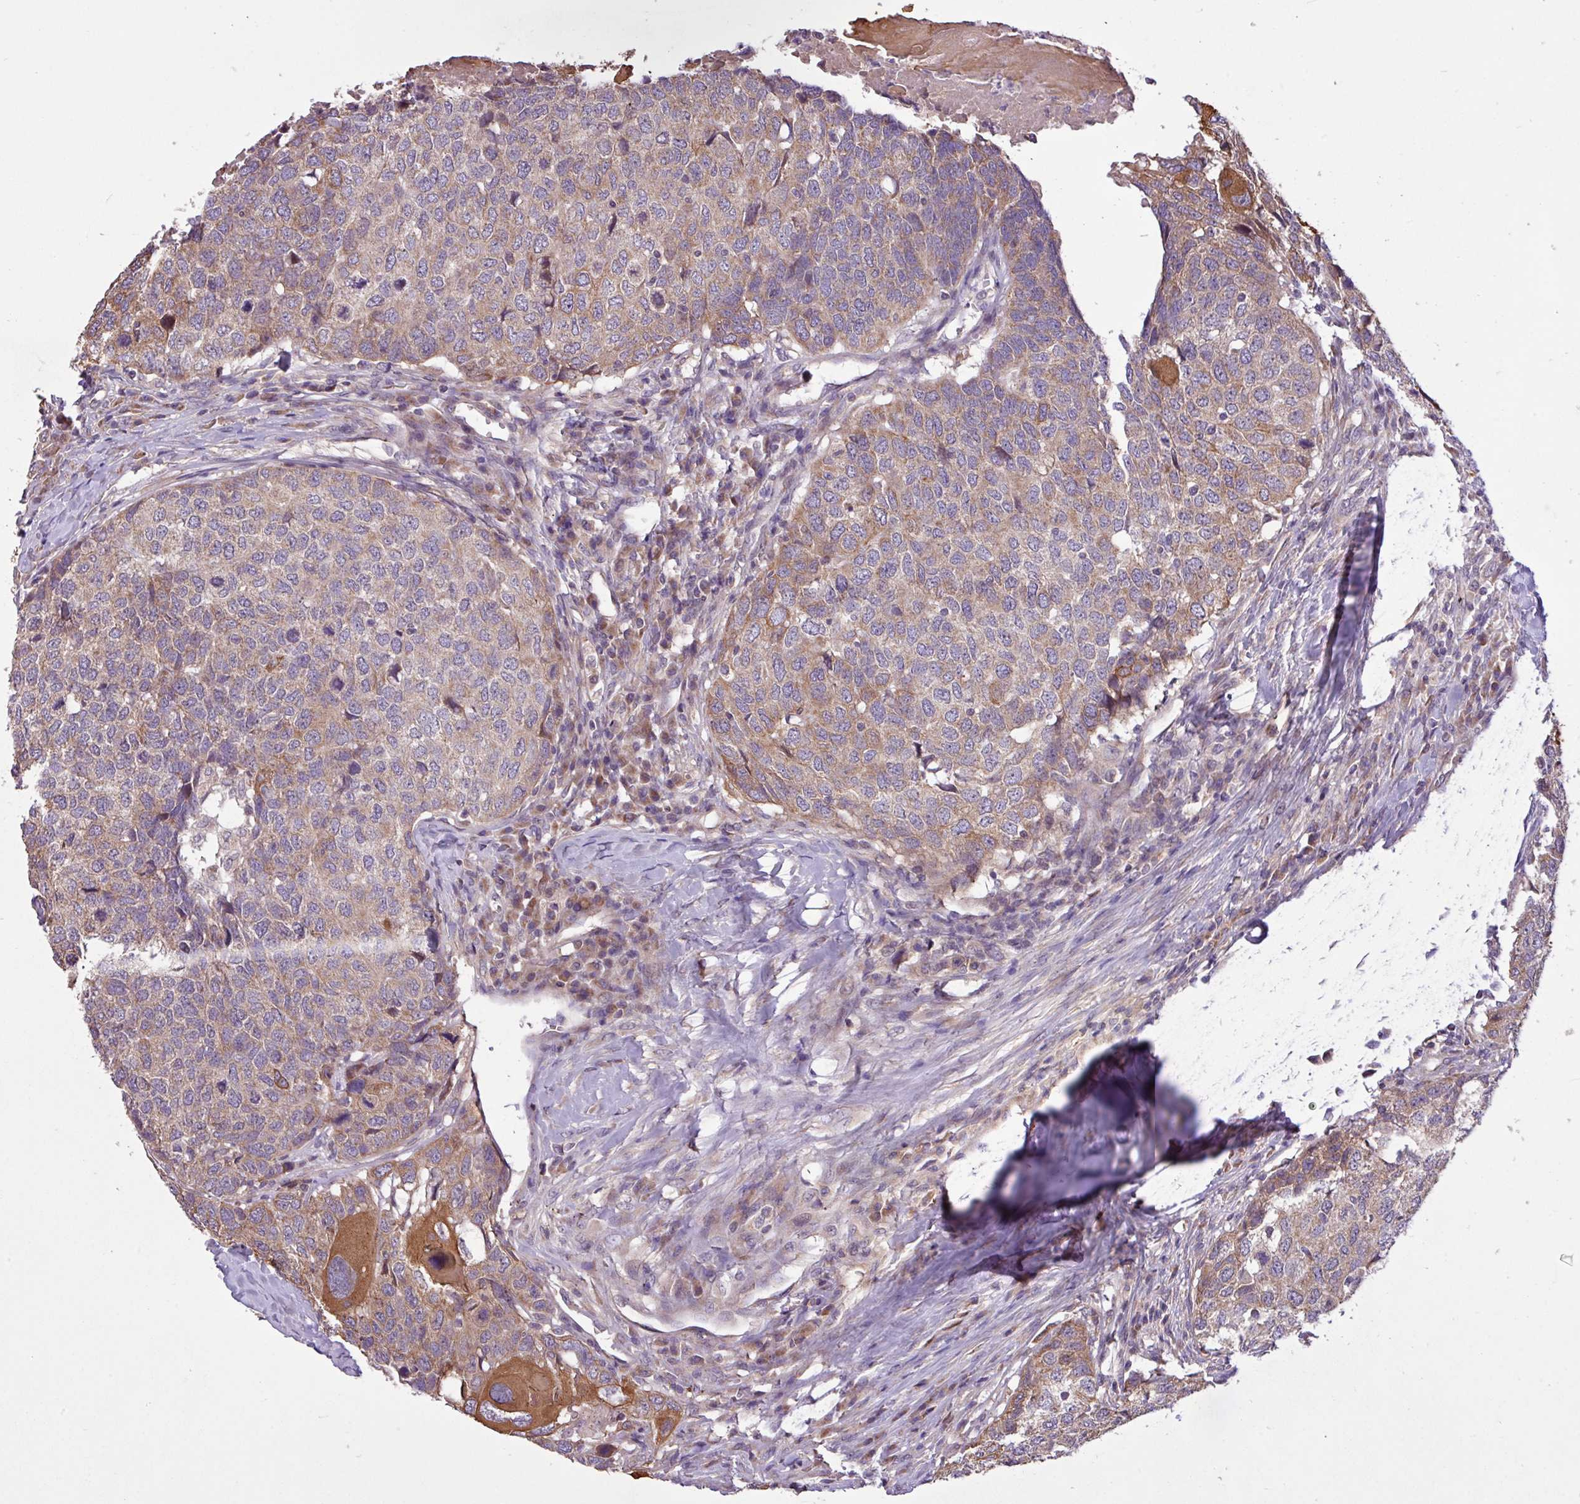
{"staining": {"intensity": "moderate", "quantity": "<25%", "location": "cytoplasmic/membranous"}, "tissue": "head and neck cancer", "cell_type": "Tumor cells", "image_type": "cancer", "snomed": [{"axis": "morphology", "description": "Squamous cell carcinoma, NOS"}, {"axis": "topography", "description": "Head-Neck"}], "caption": "The immunohistochemical stain labels moderate cytoplasmic/membranous positivity in tumor cells of head and neck cancer tissue.", "gene": "TIMM10B", "patient": {"sex": "male", "age": 66}}